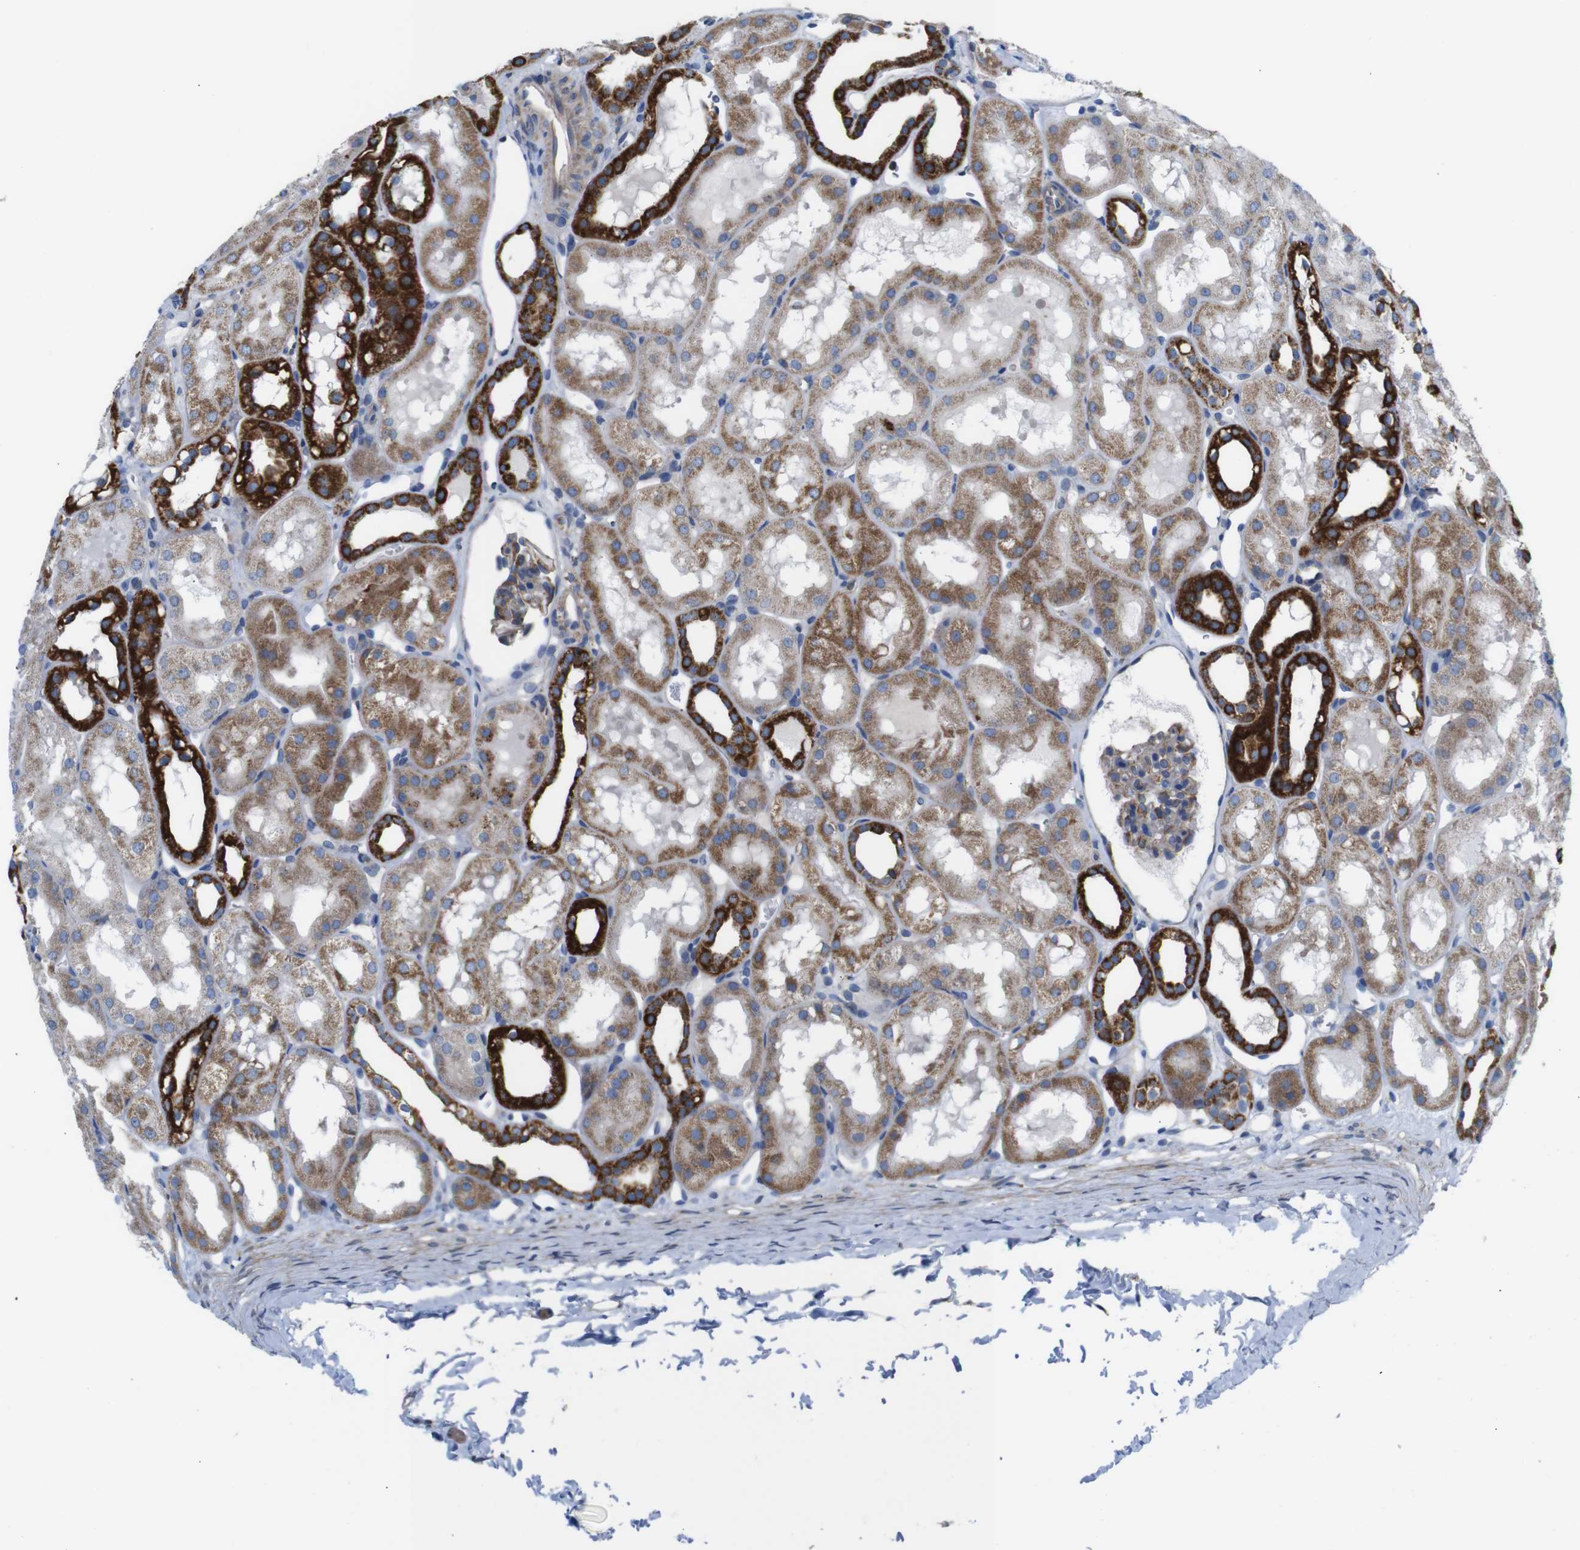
{"staining": {"intensity": "moderate", "quantity": "<25%", "location": "cytoplasmic/membranous"}, "tissue": "kidney", "cell_type": "Cells in glomeruli", "image_type": "normal", "snomed": [{"axis": "morphology", "description": "Normal tissue, NOS"}, {"axis": "topography", "description": "Kidney"}, {"axis": "topography", "description": "Urinary bladder"}], "caption": "Protein expression analysis of unremarkable kidney exhibits moderate cytoplasmic/membranous staining in approximately <25% of cells in glomeruli.", "gene": "PDCD1LG2", "patient": {"sex": "male", "age": 16}}